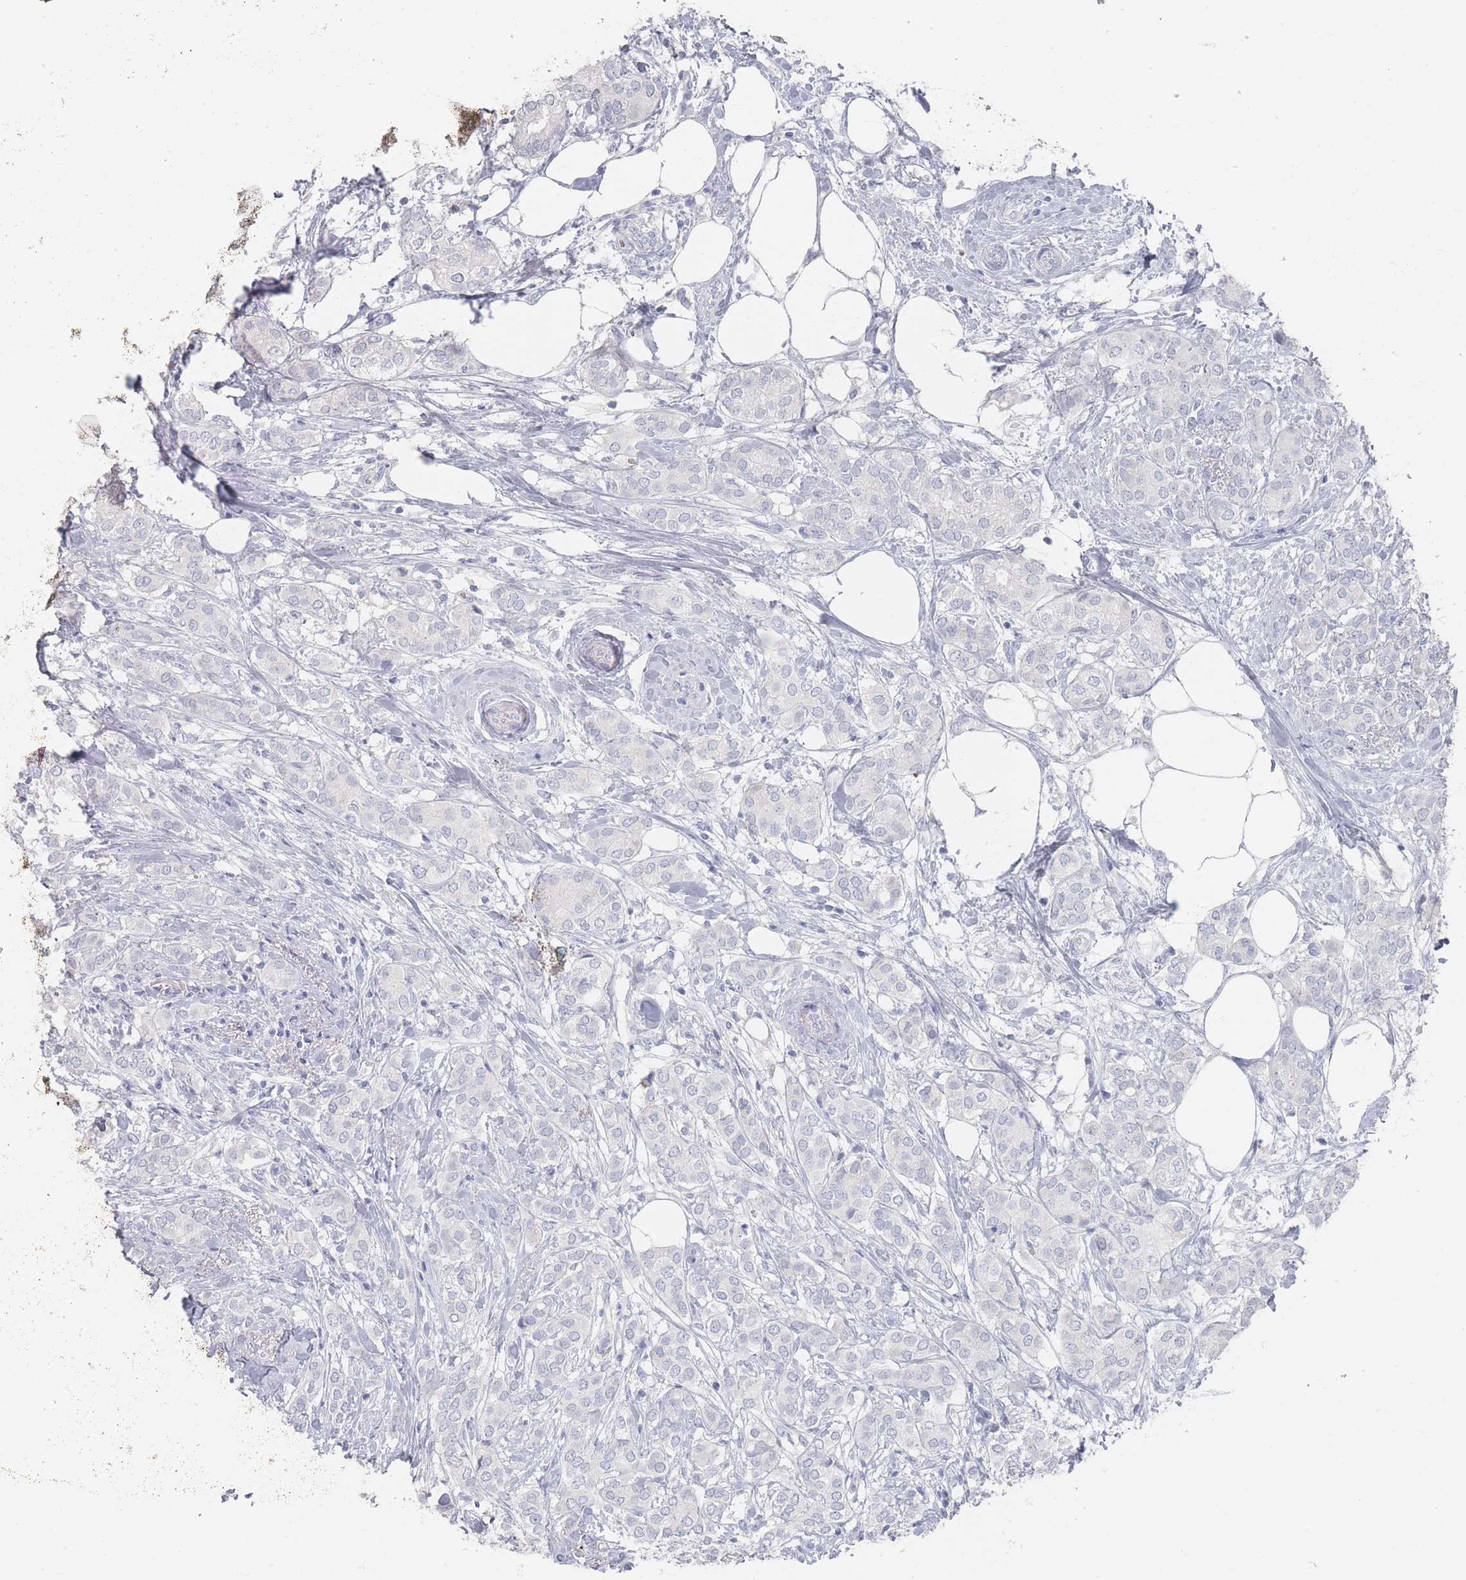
{"staining": {"intensity": "negative", "quantity": "none", "location": "none"}, "tissue": "breast cancer", "cell_type": "Tumor cells", "image_type": "cancer", "snomed": [{"axis": "morphology", "description": "Duct carcinoma"}, {"axis": "topography", "description": "Breast"}], "caption": "The photomicrograph reveals no significant expression in tumor cells of infiltrating ductal carcinoma (breast).", "gene": "HELZ2", "patient": {"sex": "female", "age": 73}}